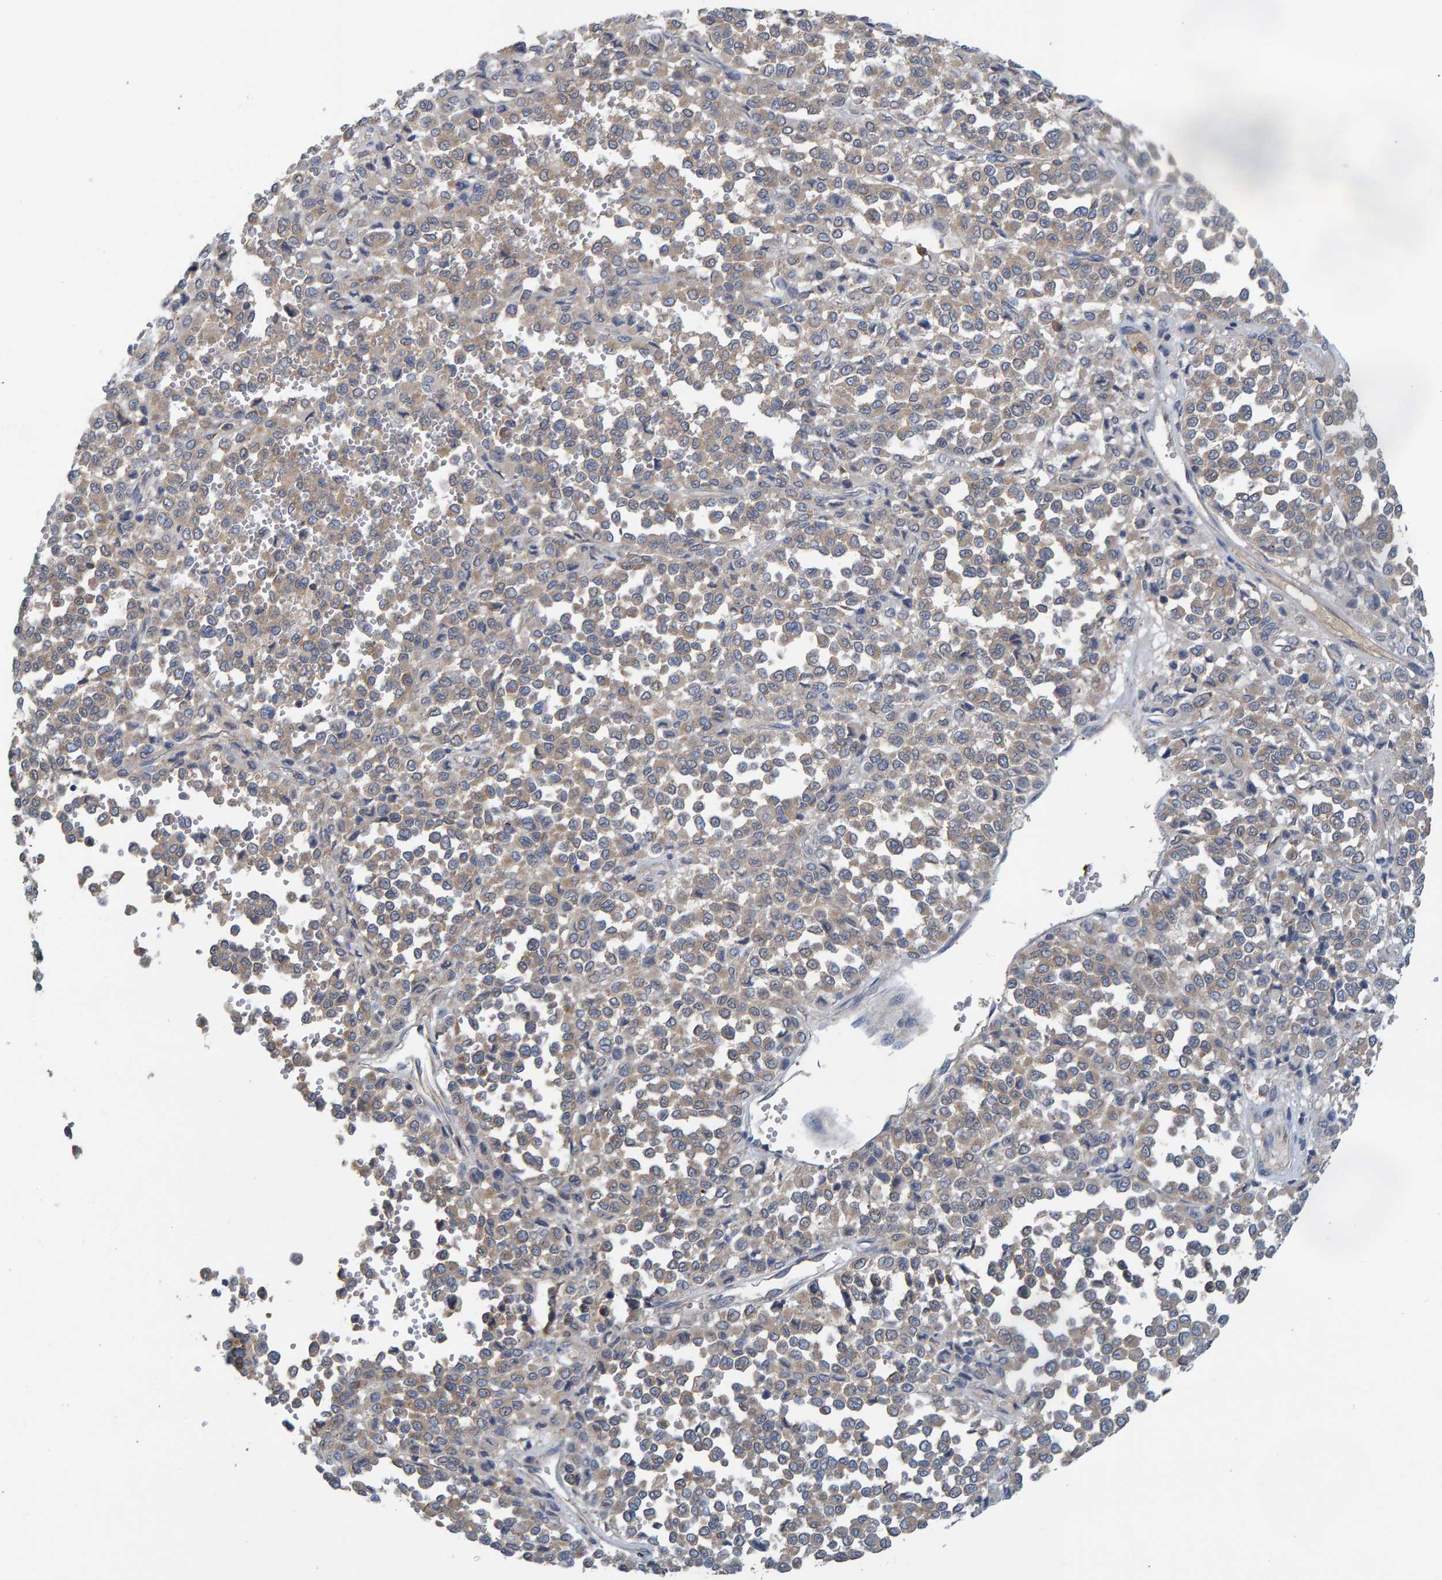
{"staining": {"intensity": "weak", "quantity": "<25%", "location": "cytoplasmic/membranous"}, "tissue": "melanoma", "cell_type": "Tumor cells", "image_type": "cancer", "snomed": [{"axis": "morphology", "description": "Malignant melanoma, Metastatic site"}, {"axis": "topography", "description": "Pancreas"}], "caption": "Tumor cells show no significant positivity in melanoma.", "gene": "LRSAM1", "patient": {"sex": "female", "age": 30}}